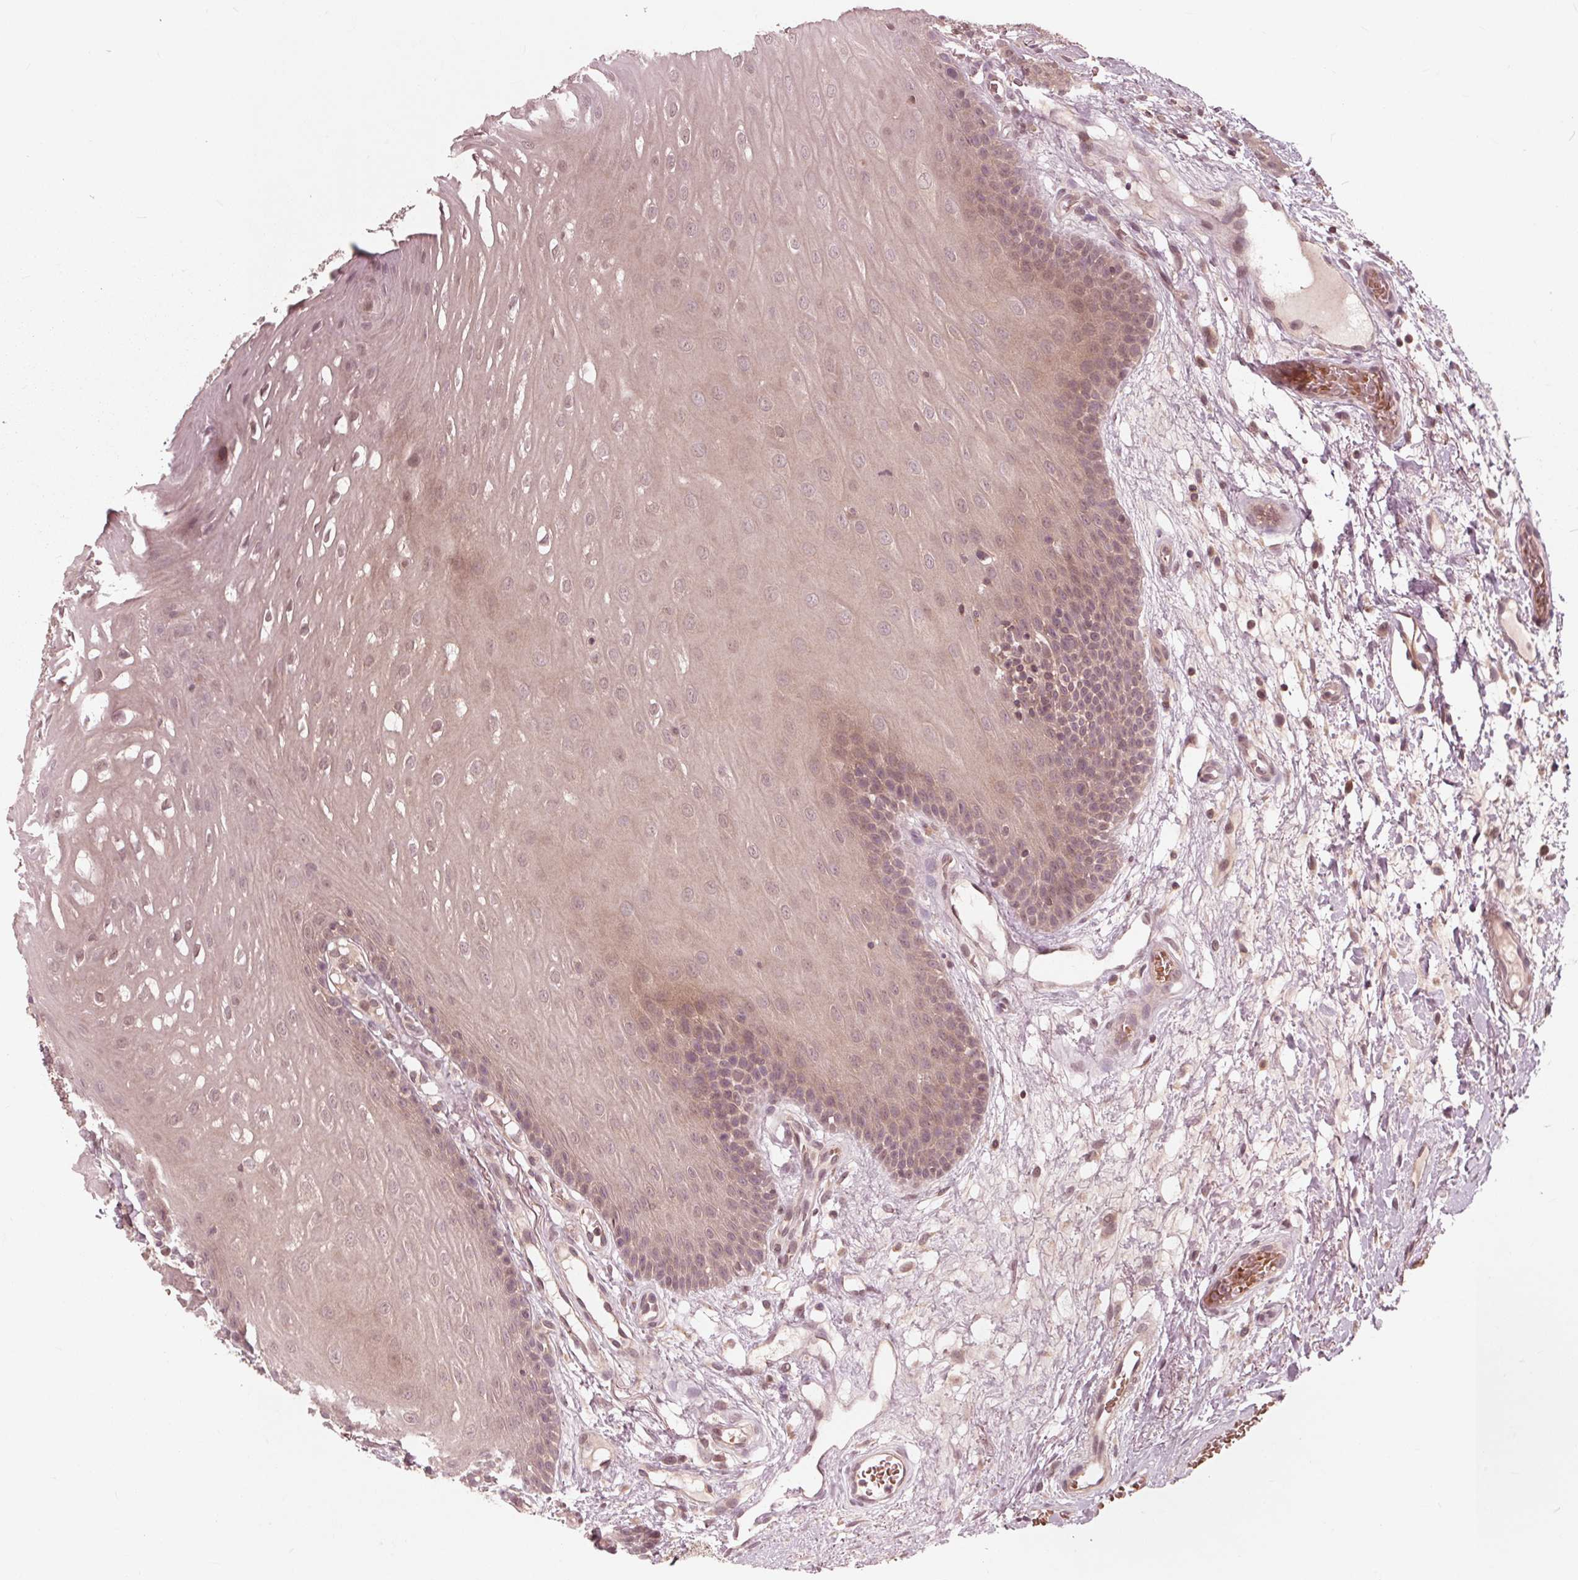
{"staining": {"intensity": "weak", "quantity": "25%-75%", "location": "cytoplasmic/membranous,nuclear"}, "tissue": "oral mucosa", "cell_type": "Squamous epithelial cells", "image_type": "normal", "snomed": [{"axis": "morphology", "description": "Normal tissue, NOS"}, {"axis": "morphology", "description": "Squamous cell carcinoma, NOS"}, {"axis": "topography", "description": "Oral tissue"}, {"axis": "topography", "description": "Head-Neck"}], "caption": "Protein staining reveals weak cytoplasmic/membranous,nuclear expression in approximately 25%-75% of squamous epithelial cells in benign oral mucosa. (DAB (3,3'-diaminobenzidine) IHC with brightfield microscopy, high magnification).", "gene": "UBALD1", "patient": {"sex": "male", "age": 78}}